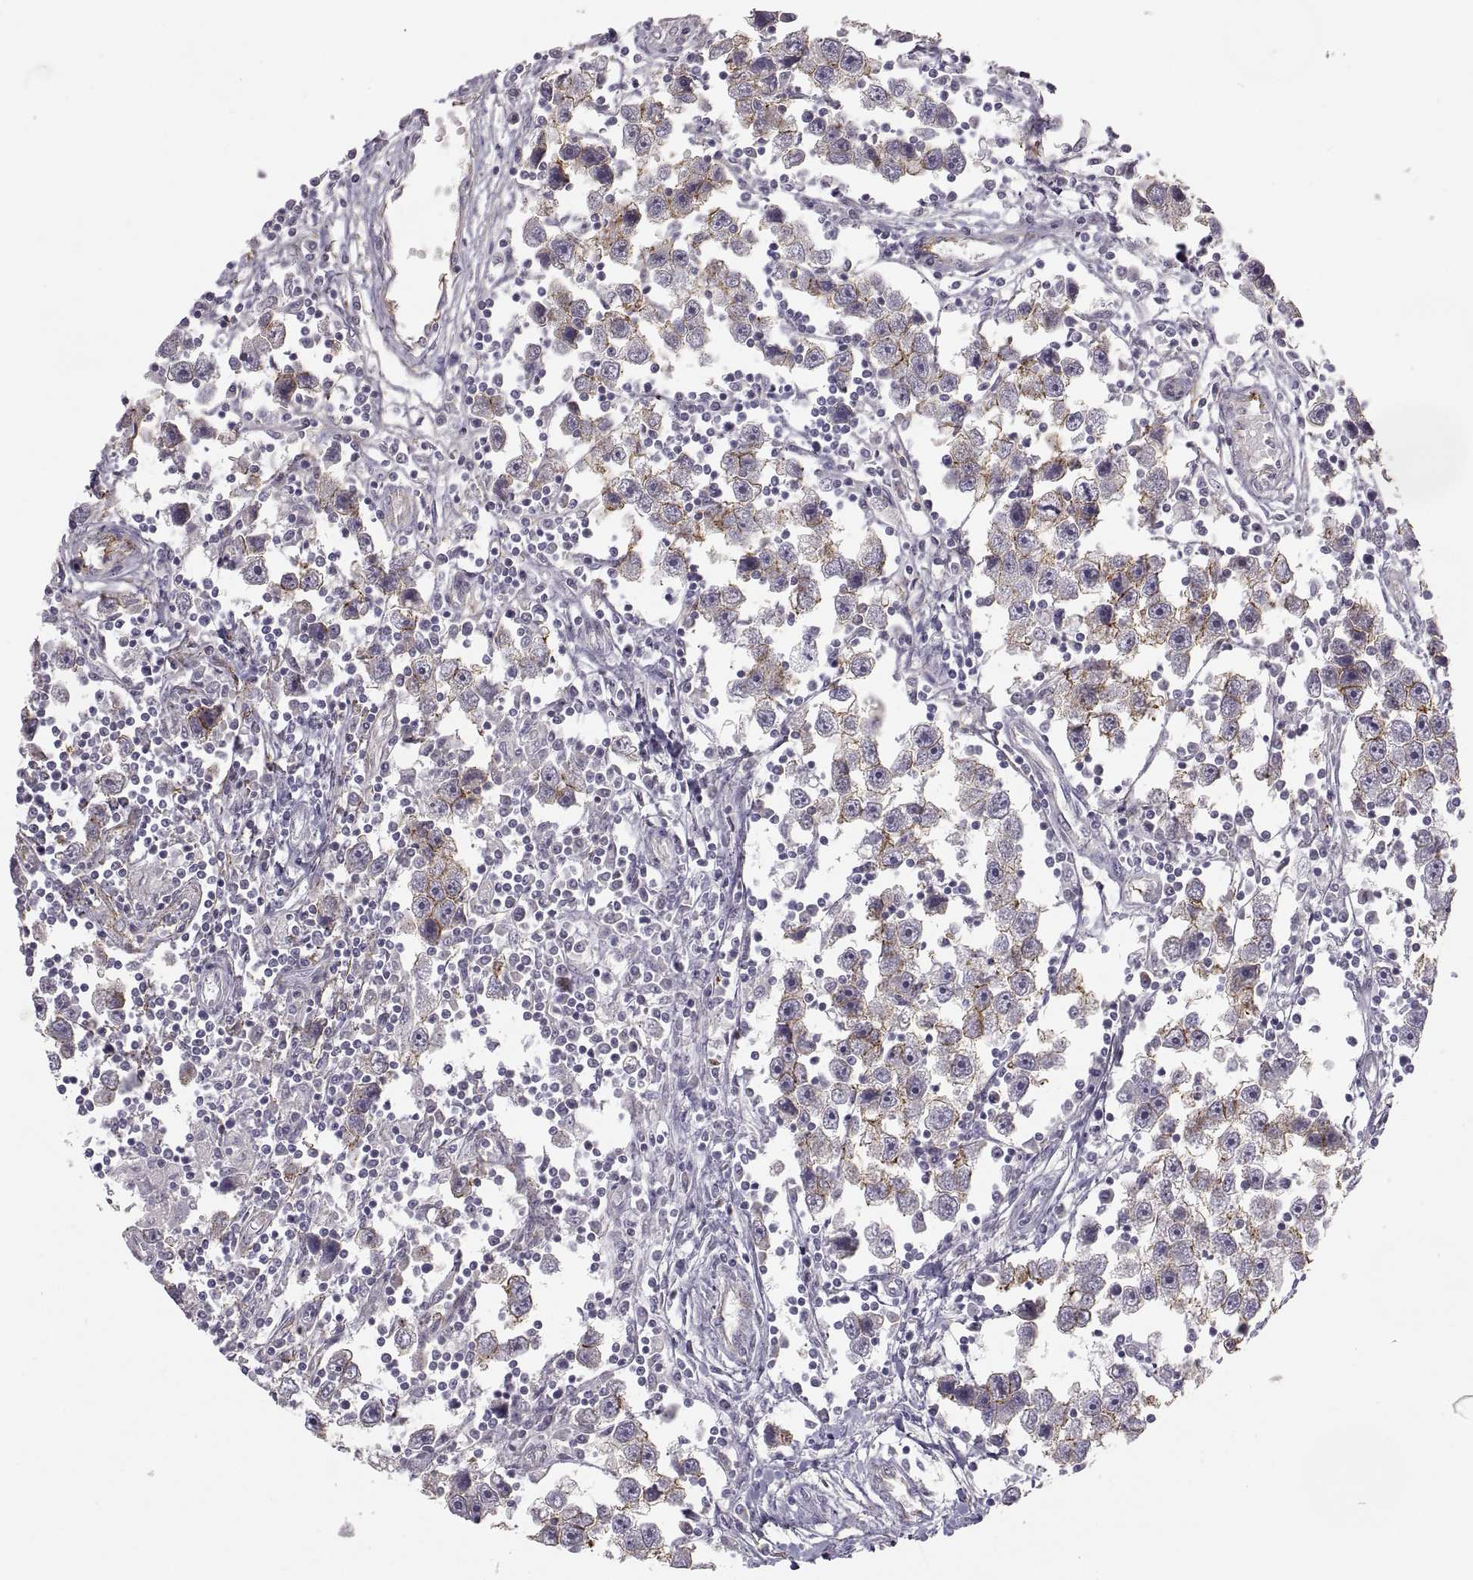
{"staining": {"intensity": "strong", "quantity": "25%-75%", "location": "cytoplasmic/membranous"}, "tissue": "testis cancer", "cell_type": "Tumor cells", "image_type": "cancer", "snomed": [{"axis": "morphology", "description": "Seminoma, NOS"}, {"axis": "topography", "description": "Testis"}], "caption": "Brown immunohistochemical staining in testis cancer exhibits strong cytoplasmic/membranous positivity in about 25%-75% of tumor cells.", "gene": "CDH2", "patient": {"sex": "male", "age": 30}}